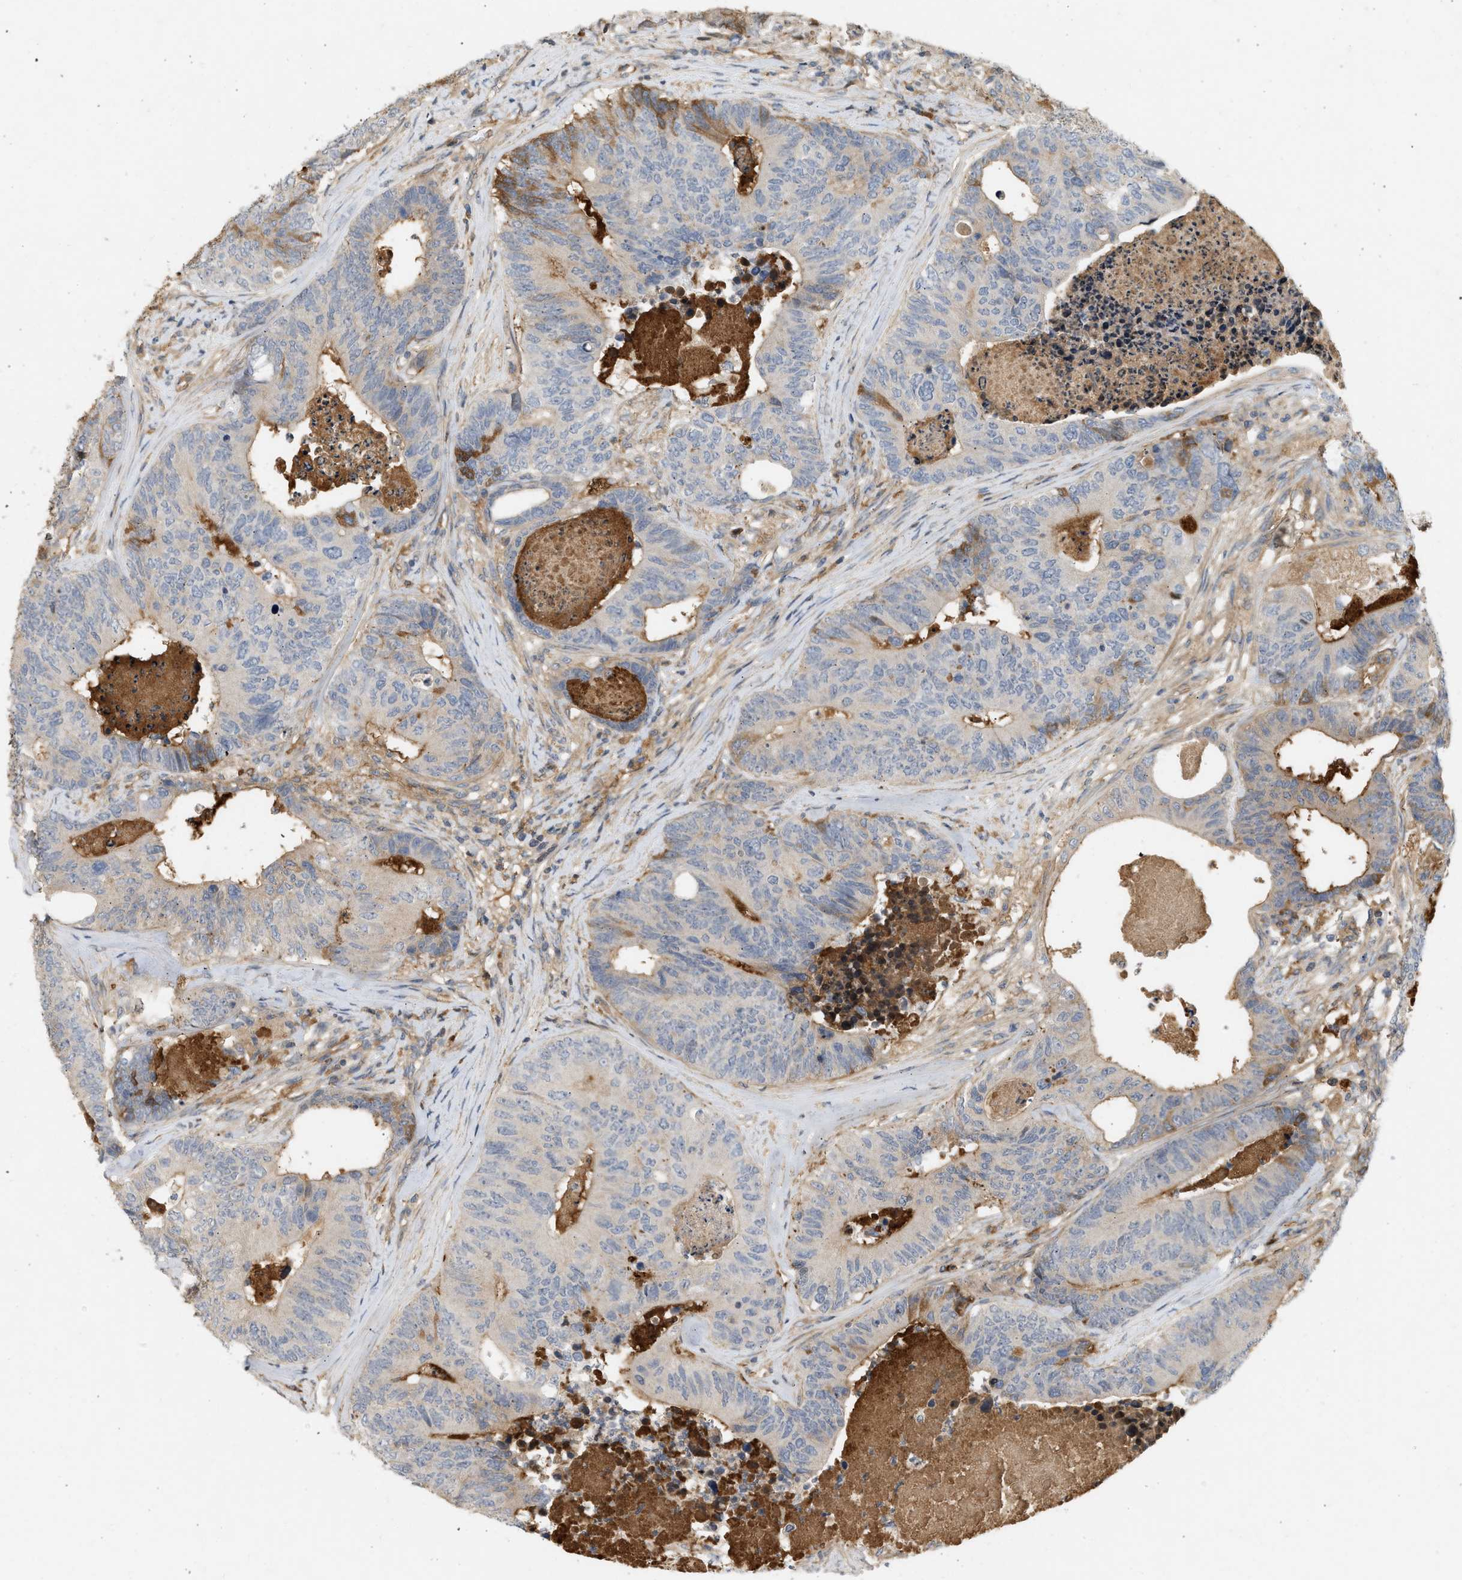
{"staining": {"intensity": "moderate", "quantity": "25%-75%", "location": "cytoplasmic/membranous"}, "tissue": "colorectal cancer", "cell_type": "Tumor cells", "image_type": "cancer", "snomed": [{"axis": "morphology", "description": "Adenocarcinoma, NOS"}, {"axis": "topography", "description": "Colon"}], "caption": "Protein staining exhibits moderate cytoplasmic/membranous positivity in approximately 25%-75% of tumor cells in colorectal cancer (adenocarcinoma). (brown staining indicates protein expression, while blue staining denotes nuclei).", "gene": "F8", "patient": {"sex": "female", "age": 67}}